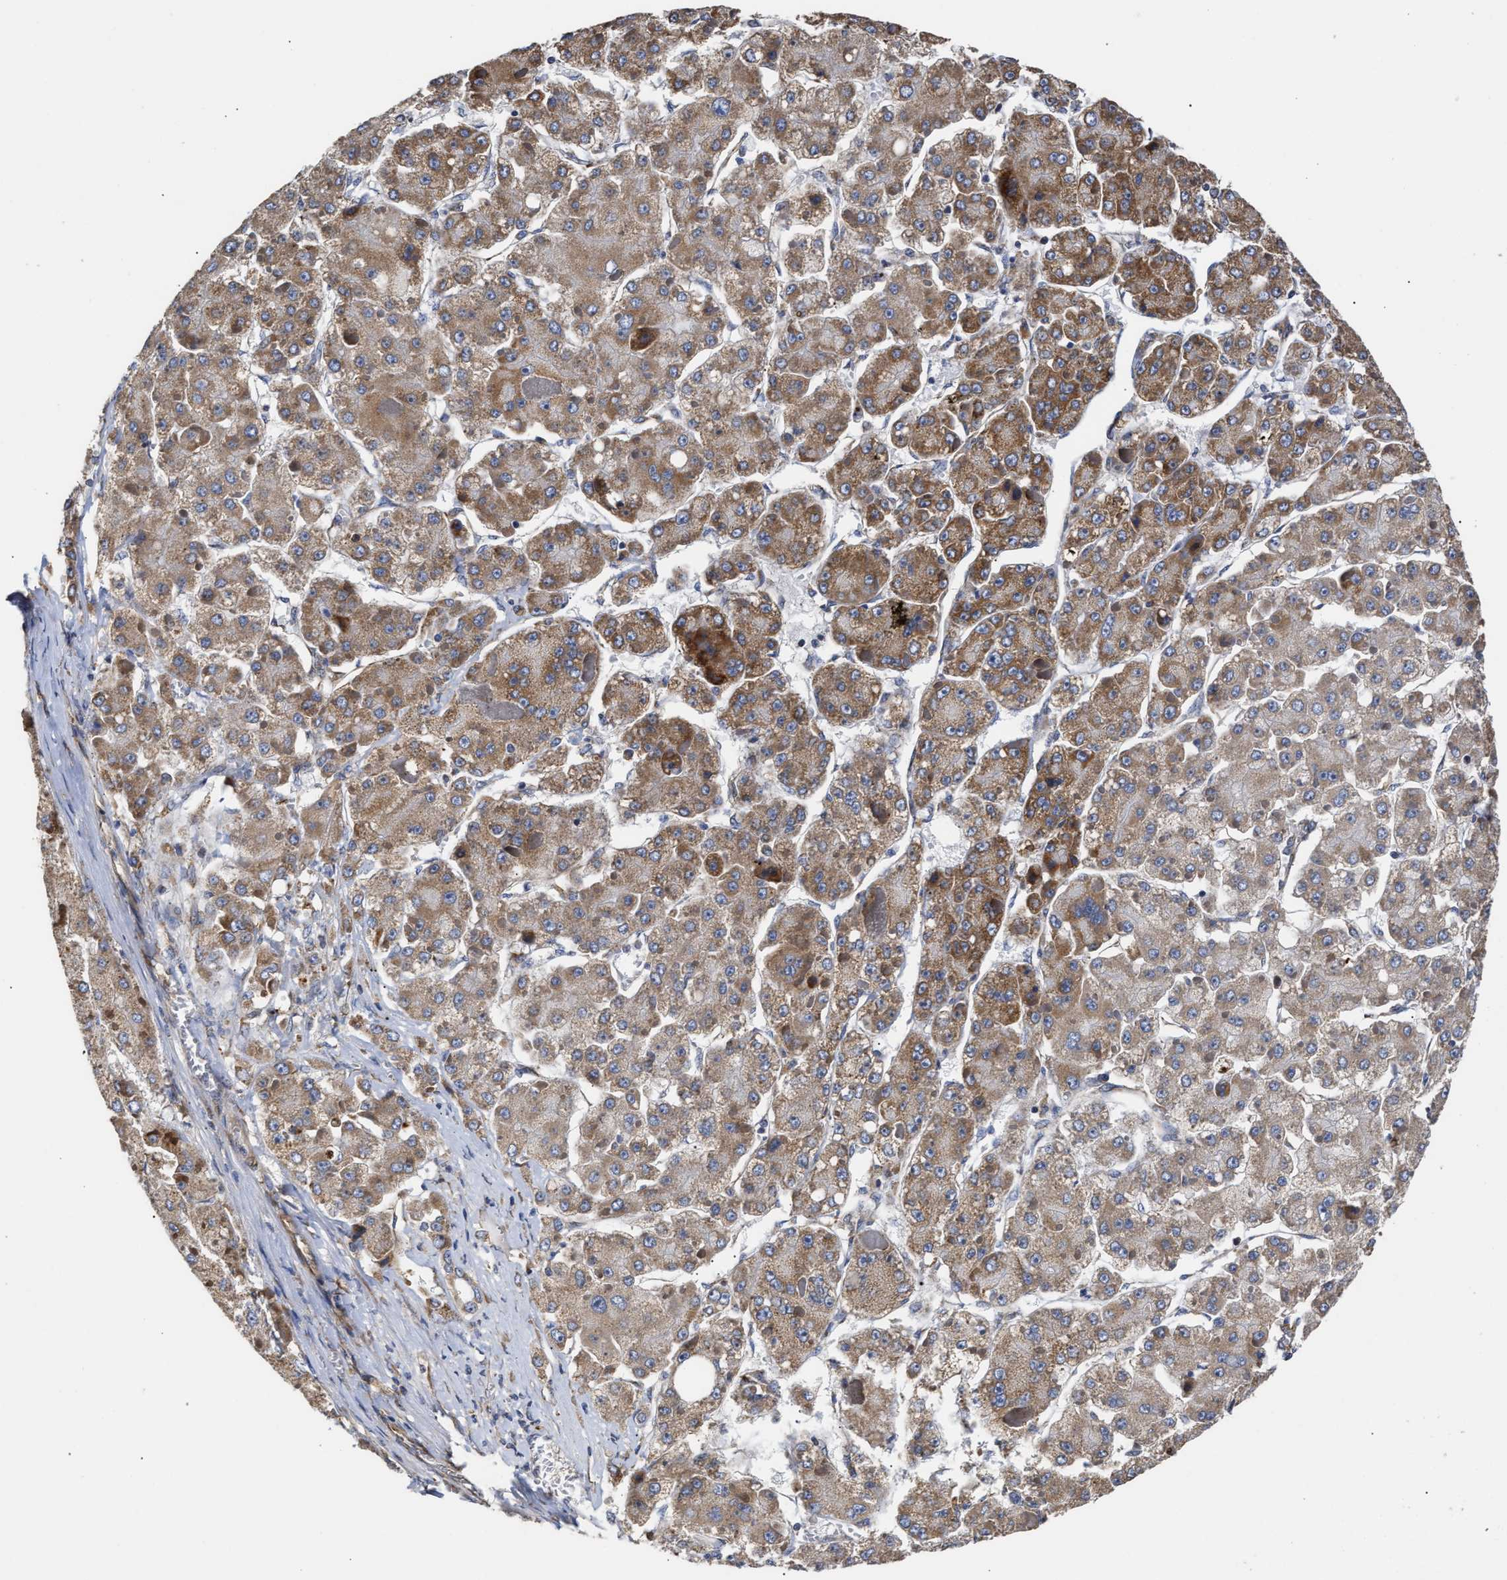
{"staining": {"intensity": "moderate", "quantity": ">75%", "location": "cytoplasmic/membranous"}, "tissue": "liver cancer", "cell_type": "Tumor cells", "image_type": "cancer", "snomed": [{"axis": "morphology", "description": "Carcinoma, Hepatocellular, NOS"}, {"axis": "topography", "description": "Liver"}], "caption": "Liver hepatocellular carcinoma stained with DAB IHC demonstrates medium levels of moderate cytoplasmic/membranous staining in approximately >75% of tumor cells.", "gene": "MALSU1", "patient": {"sex": "female", "age": 73}}